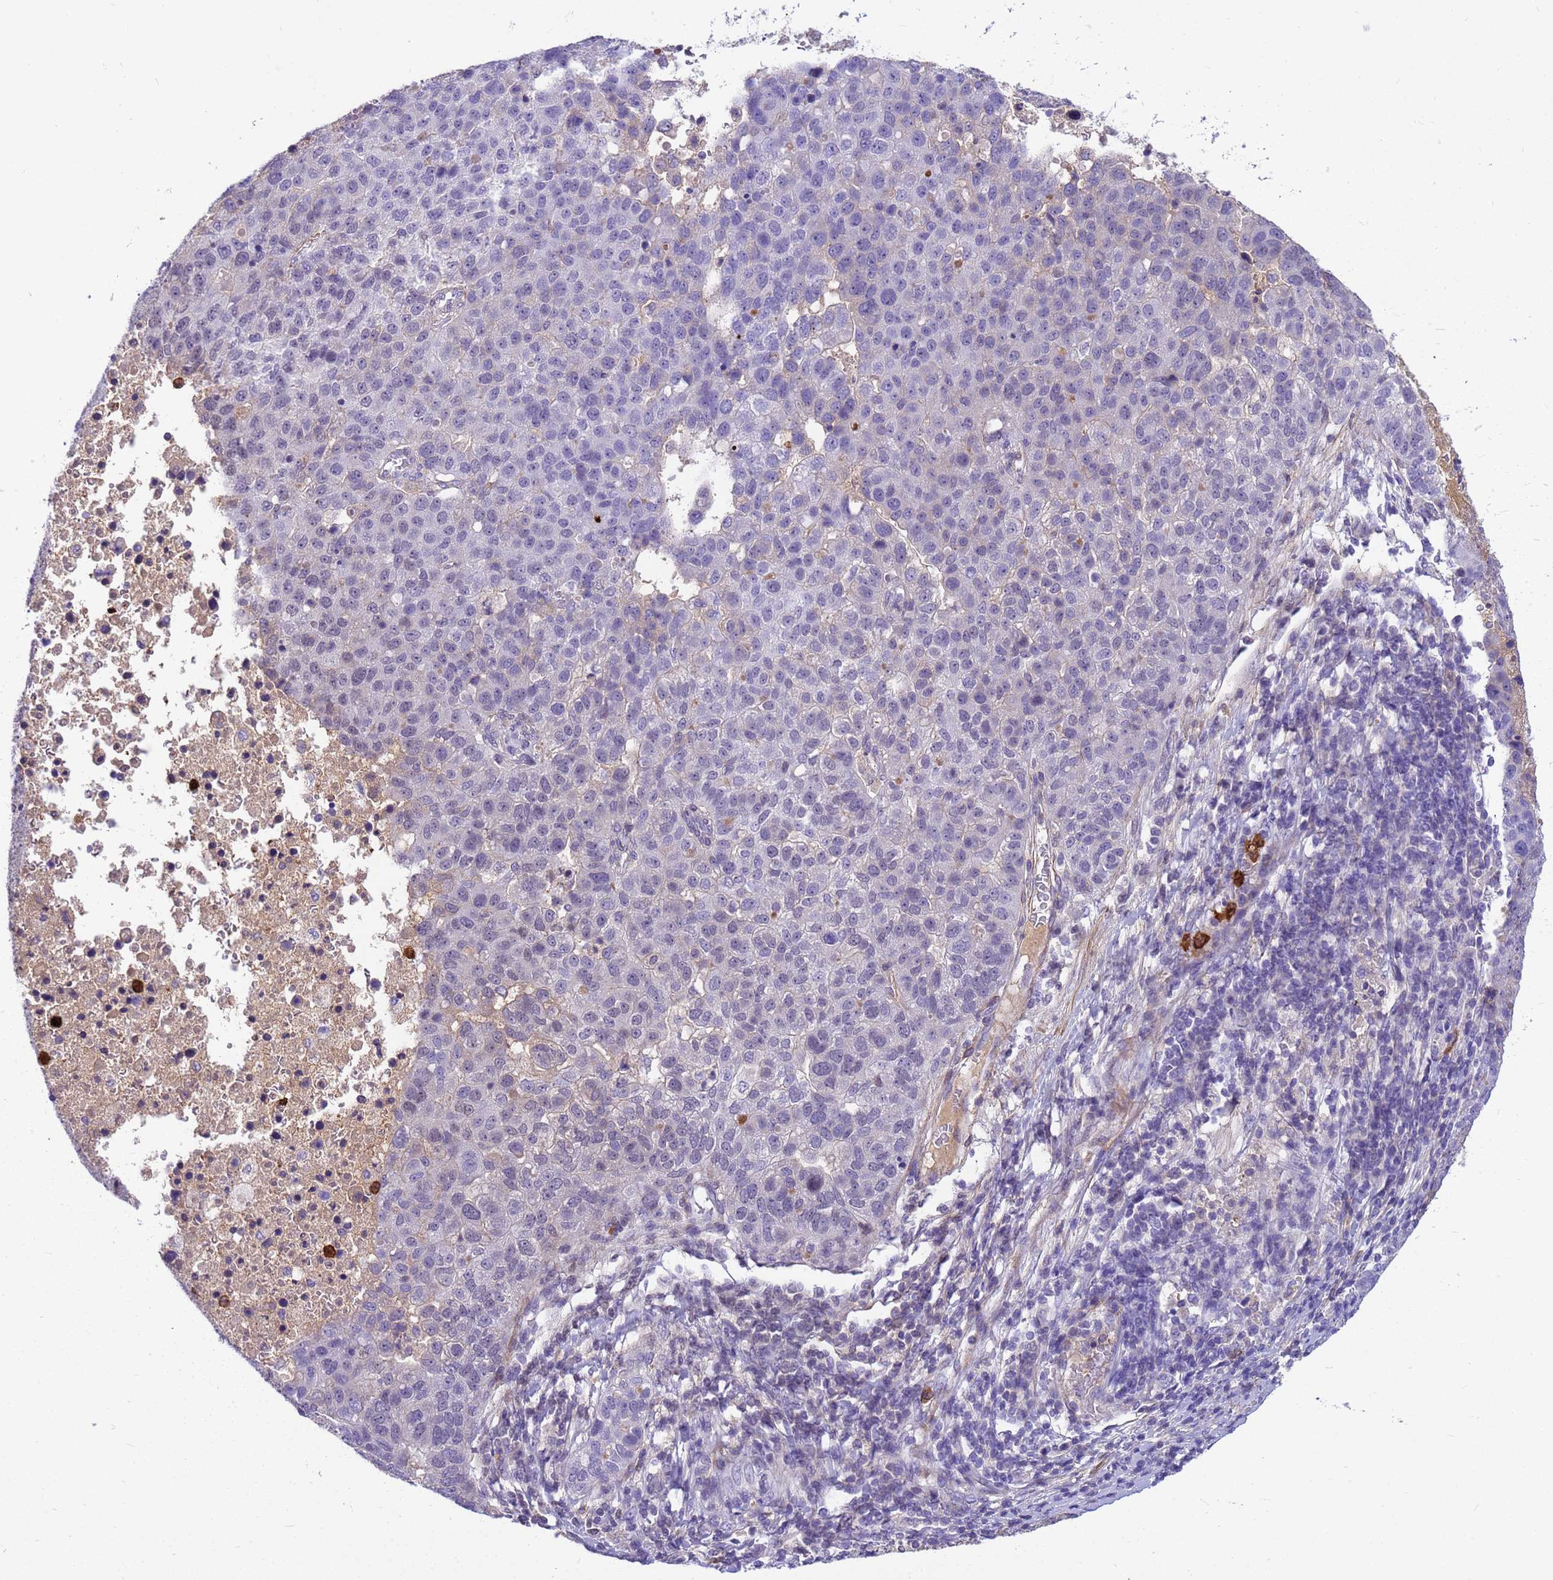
{"staining": {"intensity": "negative", "quantity": "none", "location": "none"}, "tissue": "pancreatic cancer", "cell_type": "Tumor cells", "image_type": "cancer", "snomed": [{"axis": "morphology", "description": "Adenocarcinoma, NOS"}, {"axis": "topography", "description": "Pancreas"}], "caption": "DAB immunohistochemical staining of human pancreatic cancer exhibits no significant expression in tumor cells.", "gene": "ORM1", "patient": {"sex": "female", "age": 61}}